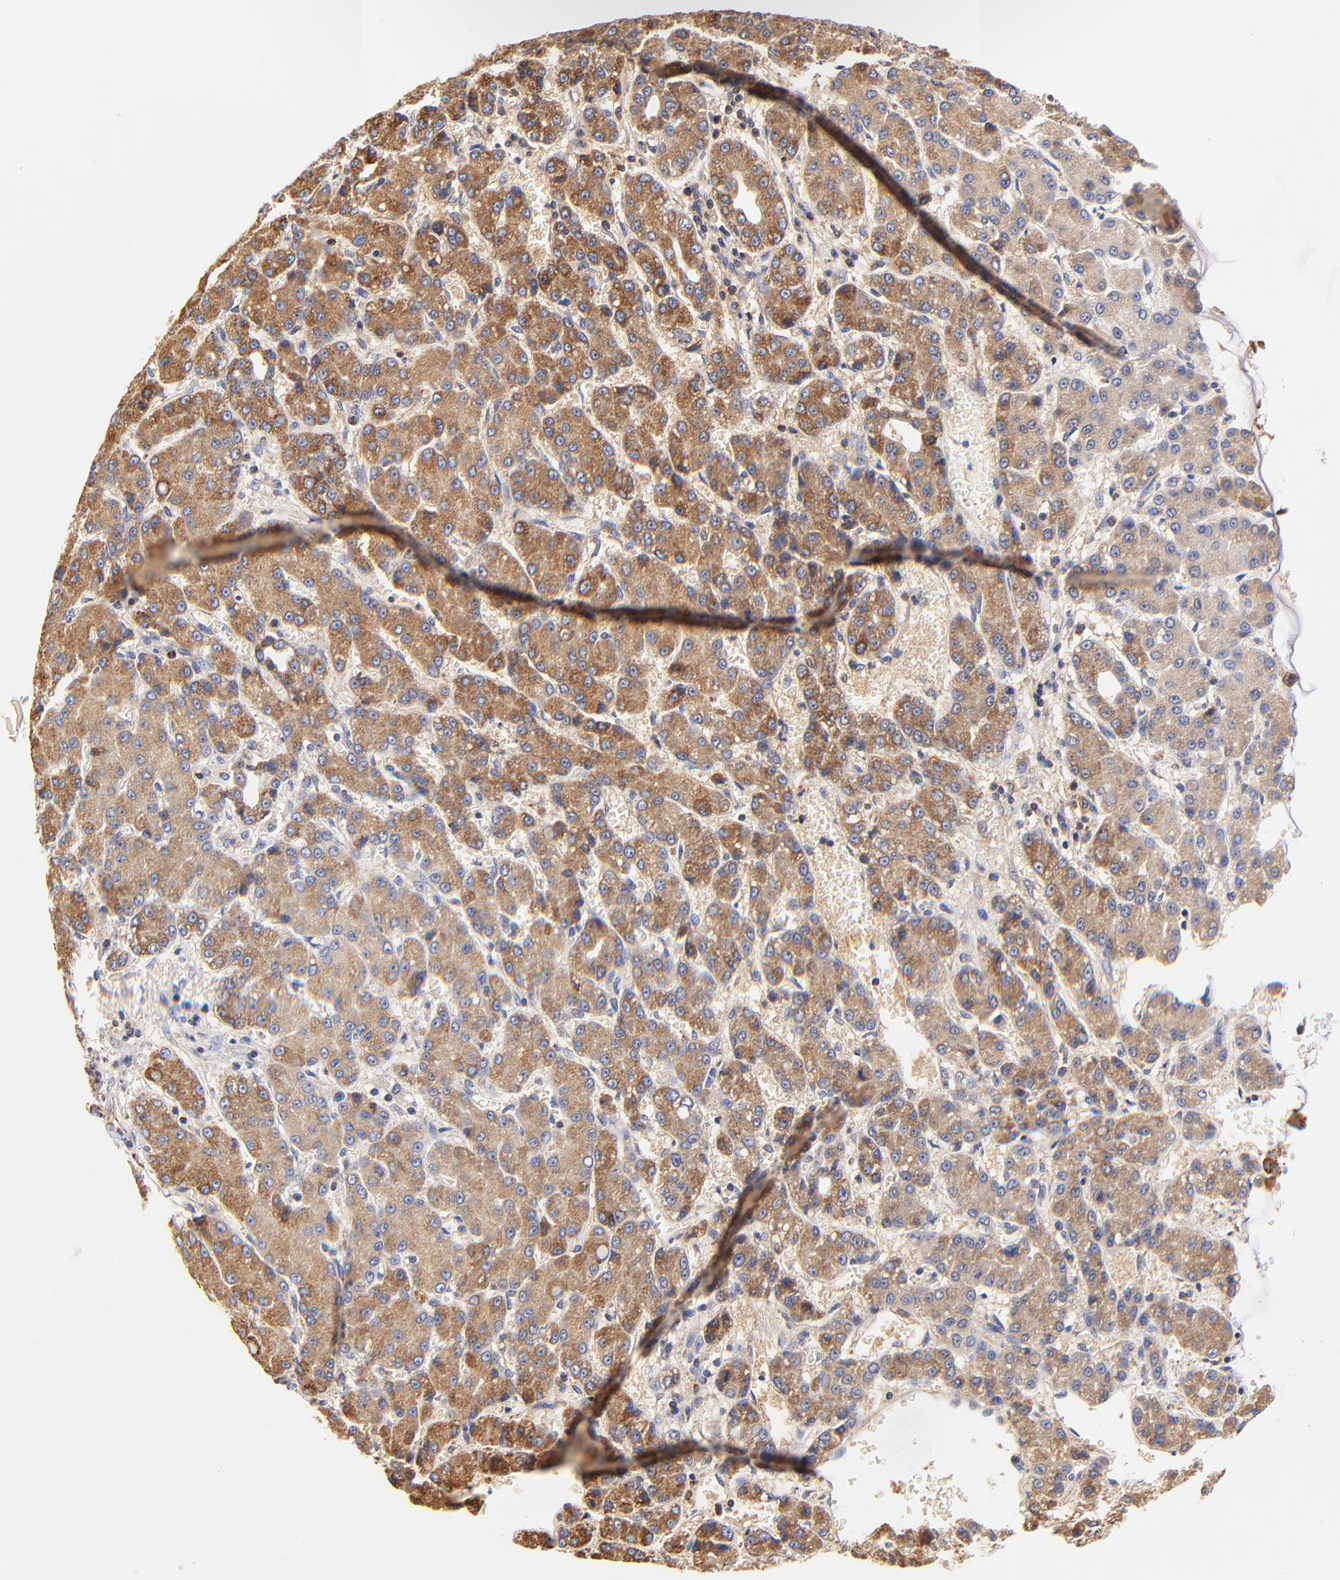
{"staining": {"intensity": "strong", "quantity": ">75%", "location": "cytoplasmic/membranous"}, "tissue": "liver cancer", "cell_type": "Tumor cells", "image_type": "cancer", "snomed": [{"axis": "morphology", "description": "Carcinoma, Hepatocellular, NOS"}, {"axis": "topography", "description": "Liver"}], "caption": "Protein analysis of liver cancer (hepatocellular carcinoma) tissue demonstrates strong cytoplasmic/membranous staining in about >75% of tumor cells. (DAB = brown stain, brightfield microscopy at high magnification).", "gene": "ATP5F1D", "patient": {"sex": "male", "age": 69}}